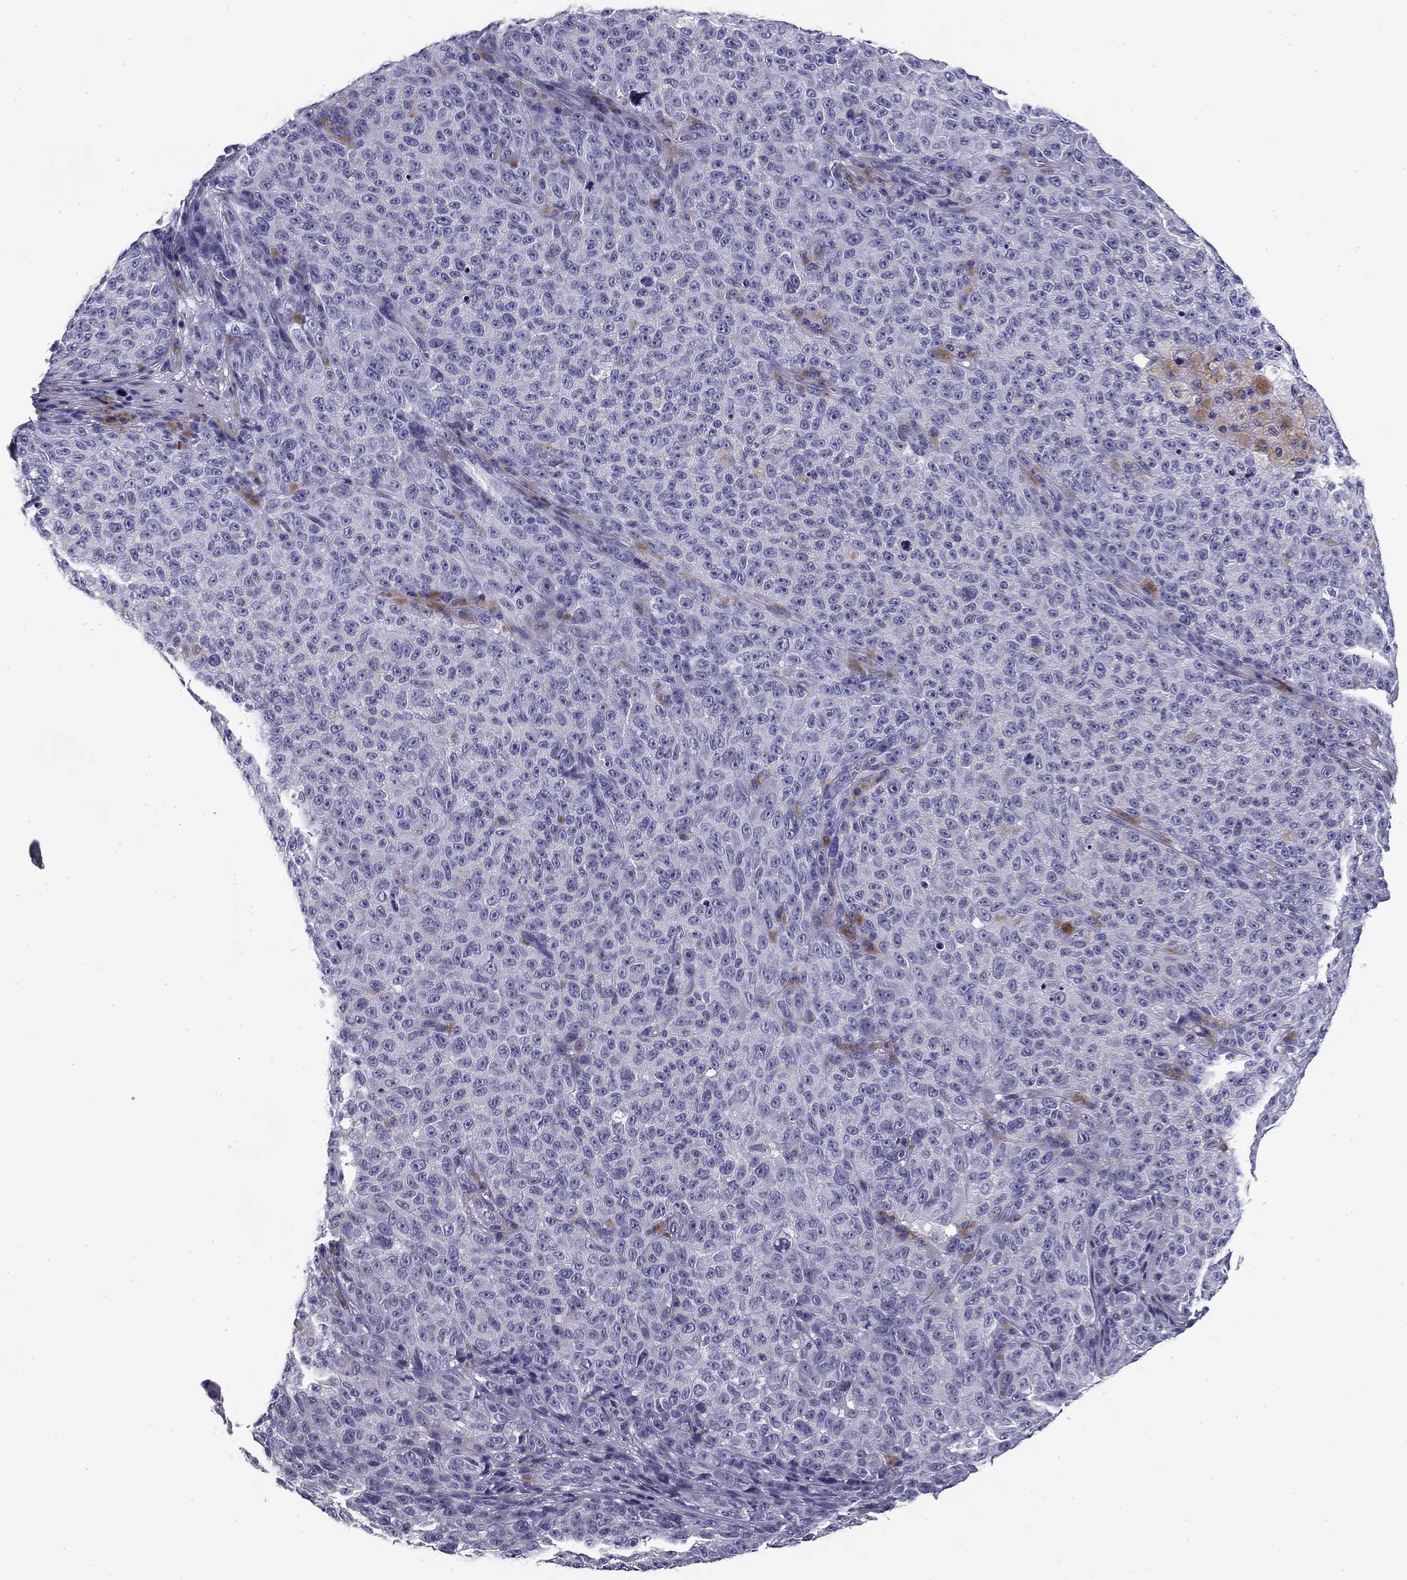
{"staining": {"intensity": "negative", "quantity": "none", "location": "none"}, "tissue": "melanoma", "cell_type": "Tumor cells", "image_type": "cancer", "snomed": [{"axis": "morphology", "description": "Malignant melanoma, NOS"}, {"axis": "topography", "description": "Skin"}], "caption": "The micrograph exhibits no staining of tumor cells in malignant melanoma.", "gene": "FLNC", "patient": {"sex": "female", "age": 82}}